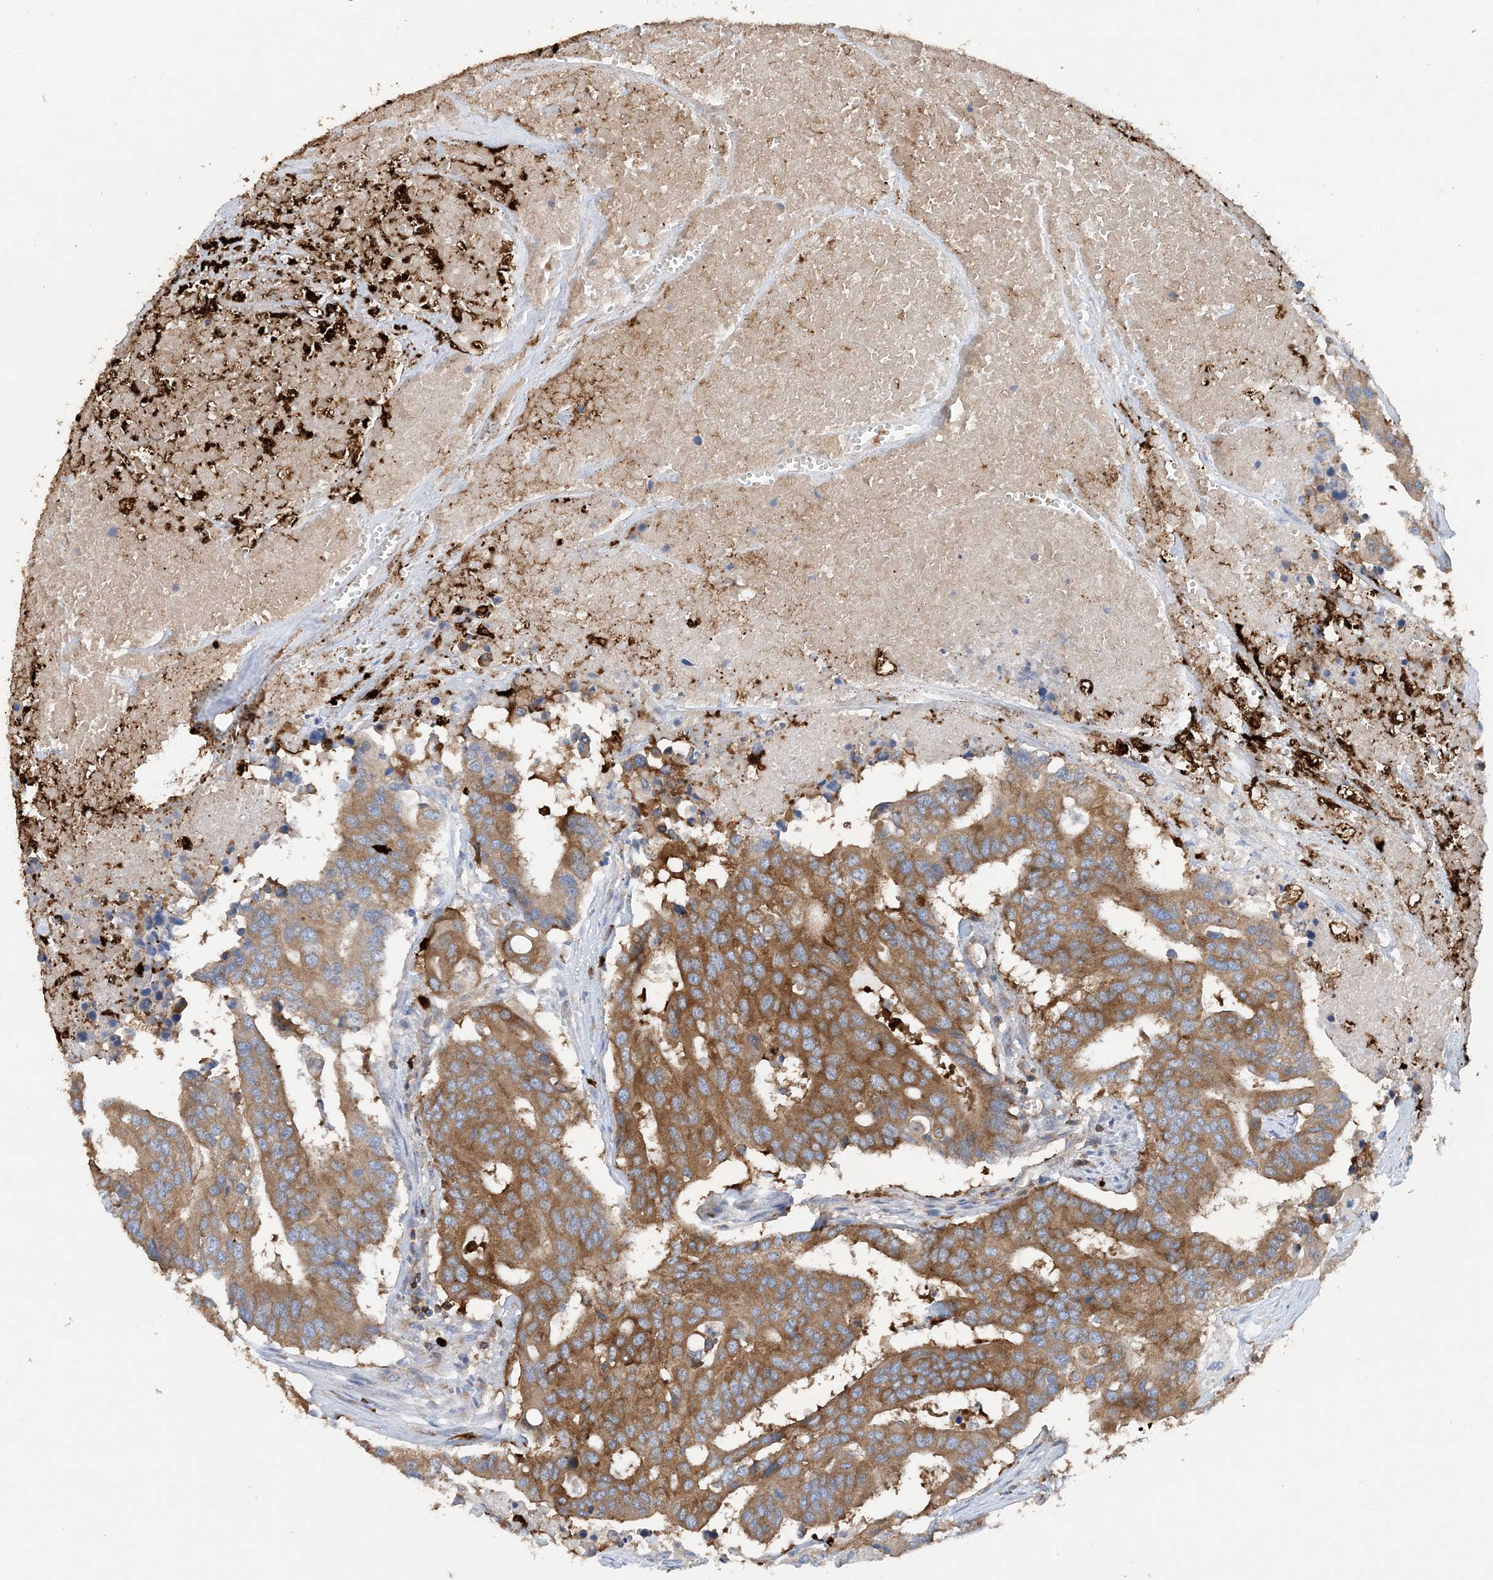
{"staining": {"intensity": "moderate", "quantity": ">75%", "location": "cytoplasmic/membranous"}, "tissue": "colorectal cancer", "cell_type": "Tumor cells", "image_type": "cancer", "snomed": [{"axis": "morphology", "description": "Adenocarcinoma, NOS"}, {"axis": "topography", "description": "Colon"}], "caption": "A histopathology image showing moderate cytoplasmic/membranous expression in about >75% of tumor cells in colorectal cancer, as visualized by brown immunohistochemical staining.", "gene": "PHACTR2", "patient": {"sex": "male", "age": 77}}